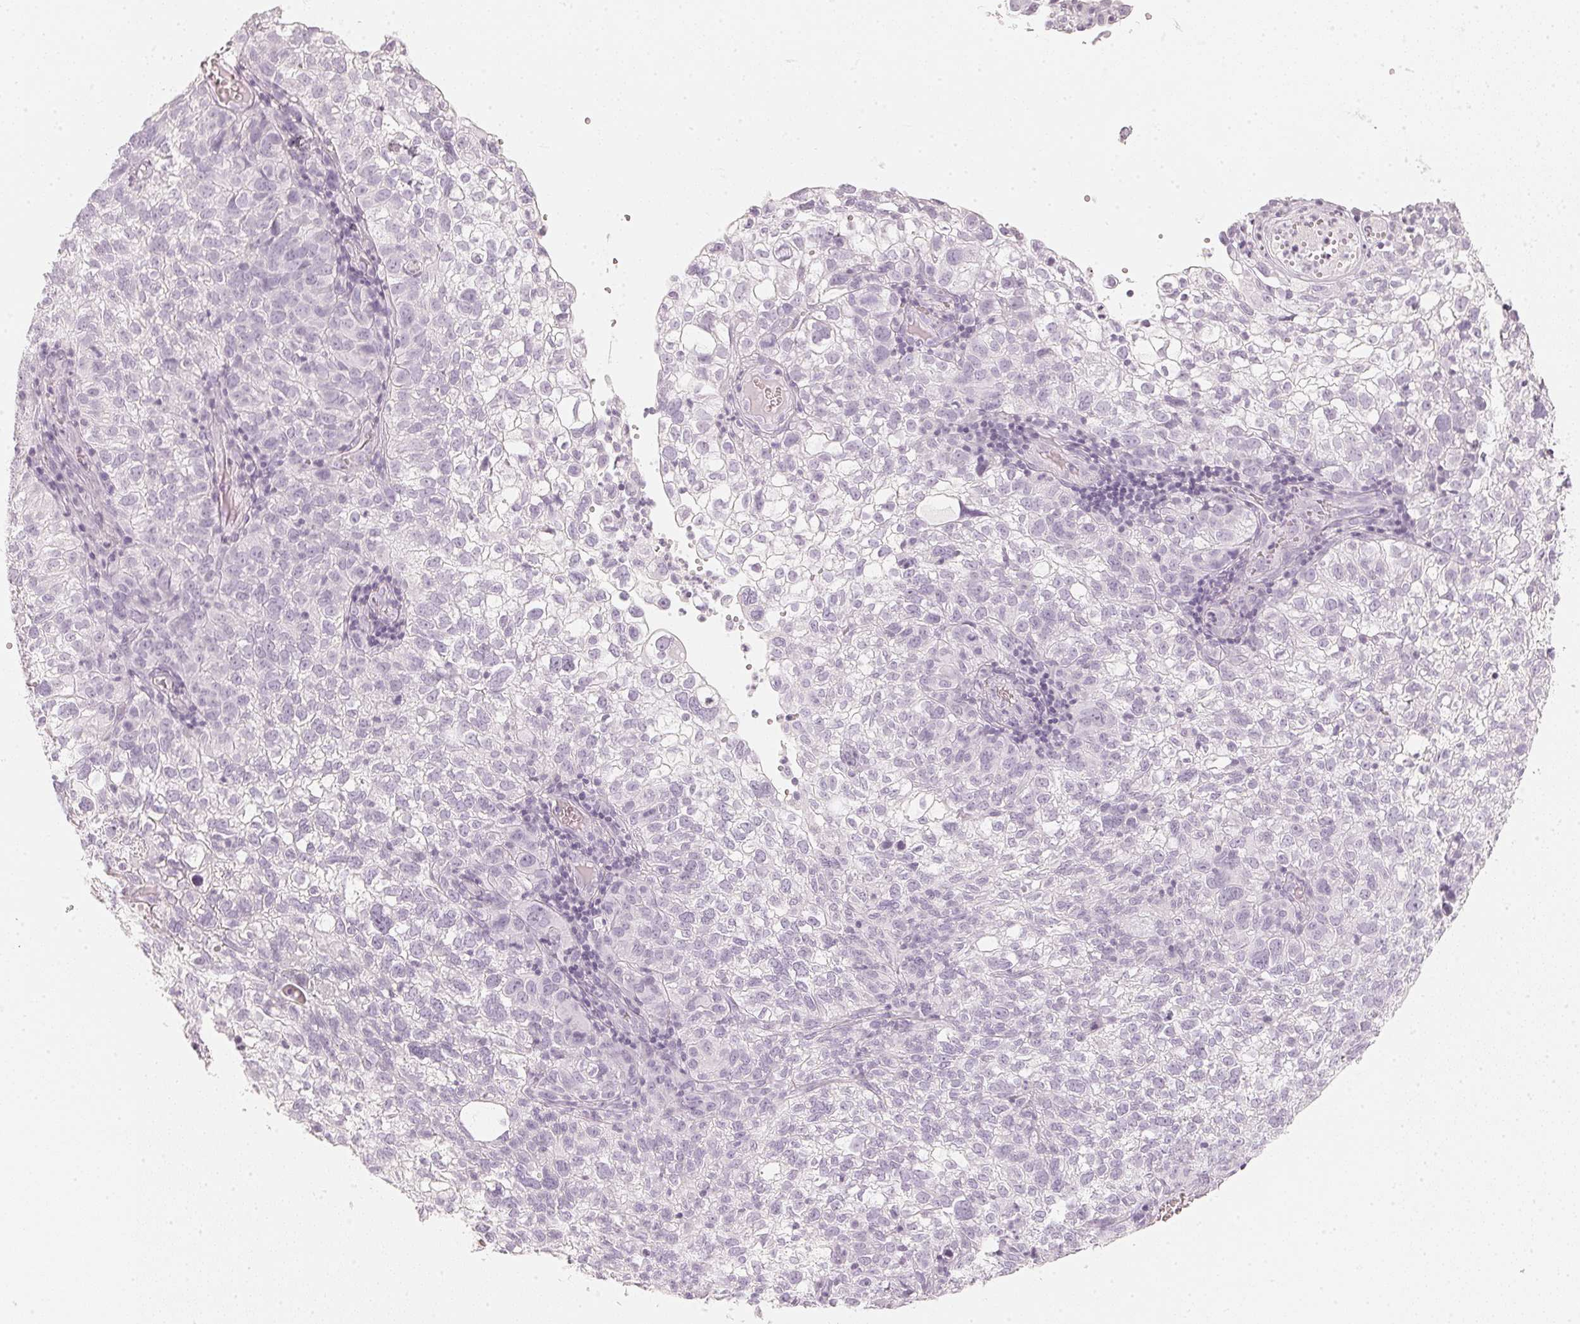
{"staining": {"intensity": "negative", "quantity": "none", "location": "none"}, "tissue": "cervical cancer", "cell_type": "Tumor cells", "image_type": "cancer", "snomed": [{"axis": "morphology", "description": "Squamous cell carcinoma, NOS"}, {"axis": "topography", "description": "Cervix"}], "caption": "There is no significant expression in tumor cells of cervical cancer.", "gene": "SLC22A8", "patient": {"sex": "female", "age": 55}}